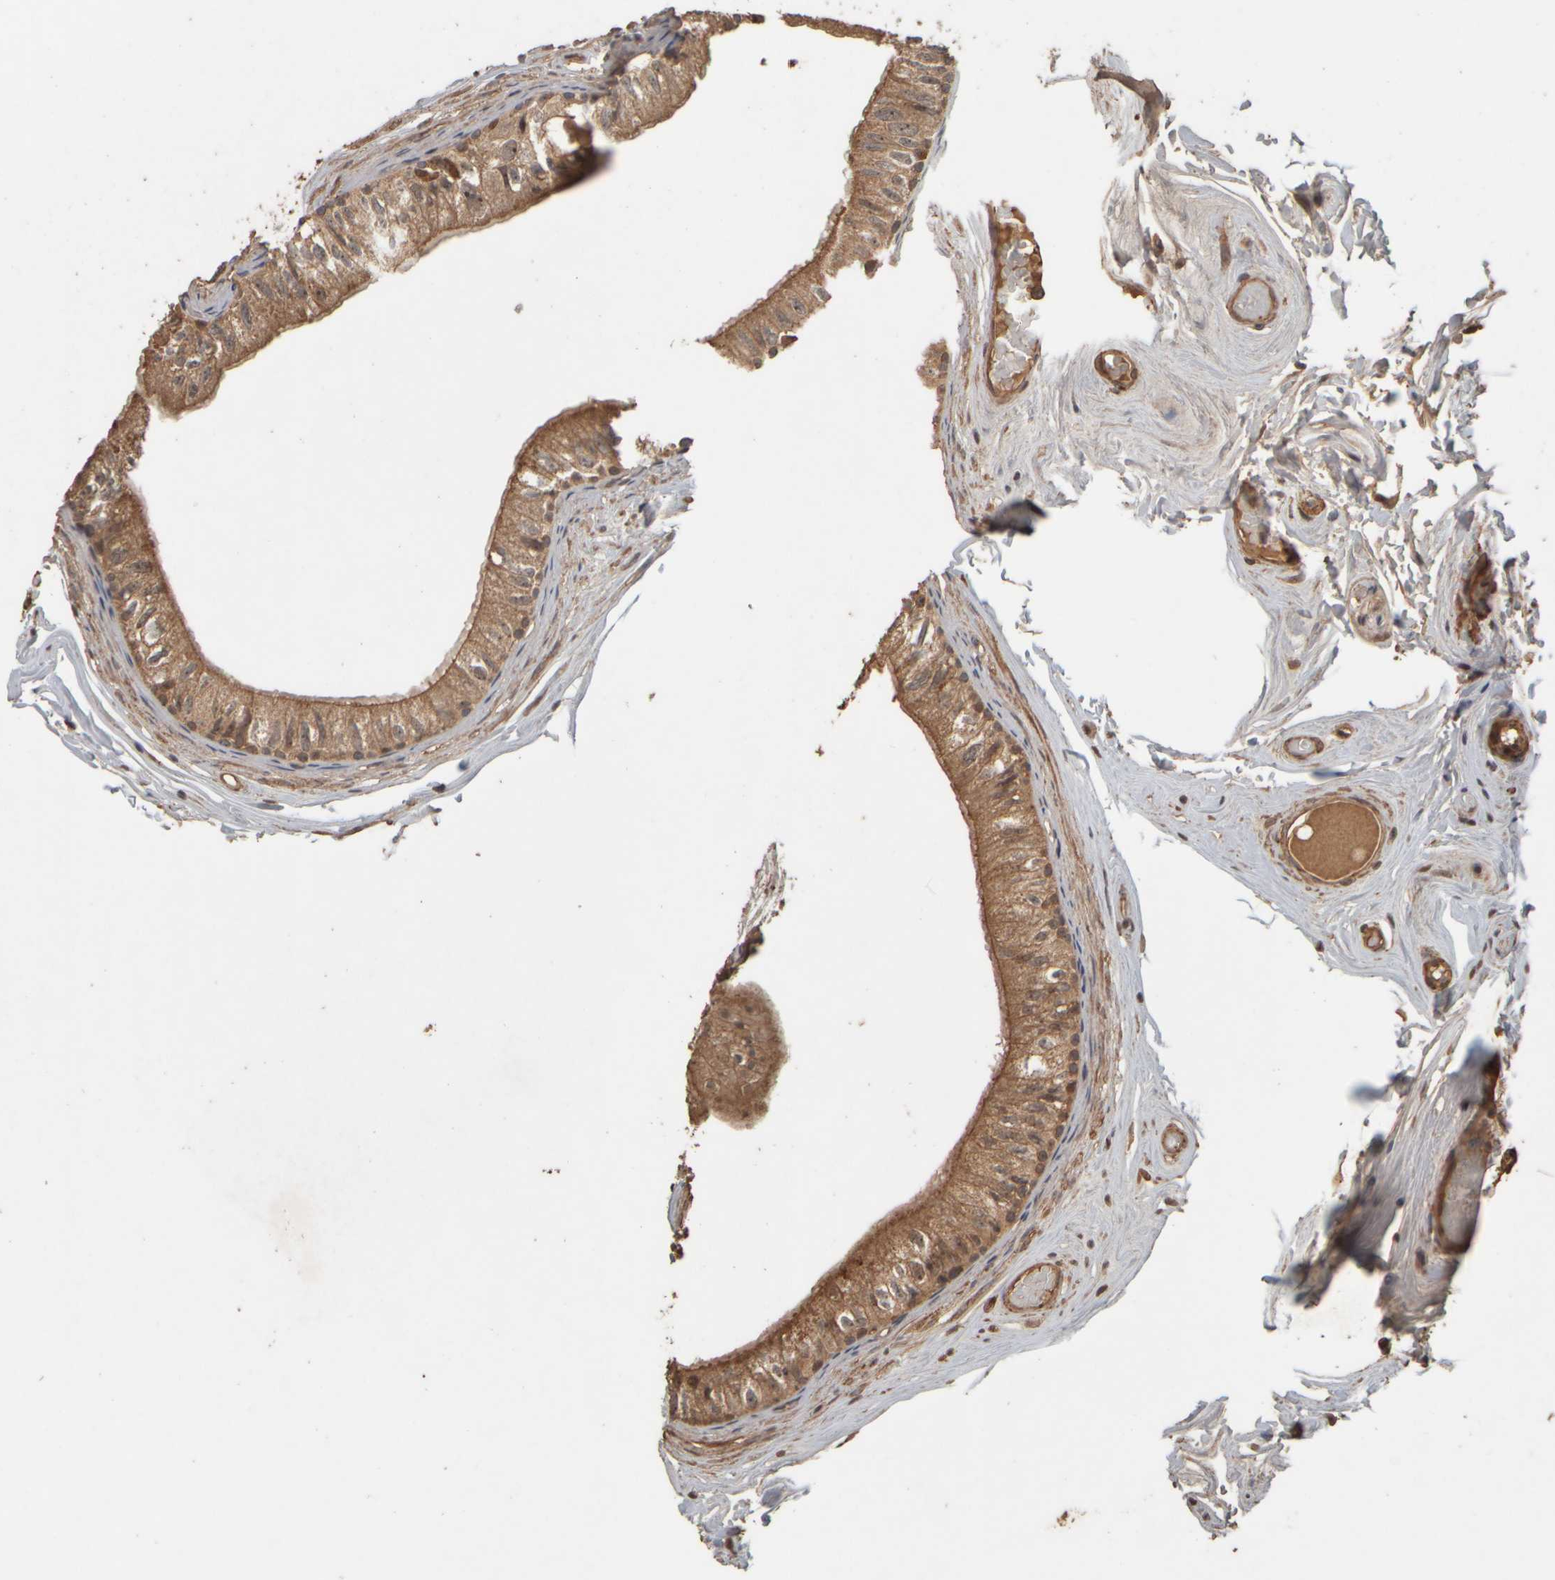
{"staining": {"intensity": "moderate", "quantity": ">75%", "location": "cytoplasmic/membranous,nuclear"}, "tissue": "epididymis", "cell_type": "Glandular cells", "image_type": "normal", "snomed": [{"axis": "morphology", "description": "Normal tissue, NOS"}, {"axis": "topography", "description": "Epididymis"}], "caption": "Epididymis was stained to show a protein in brown. There is medium levels of moderate cytoplasmic/membranous,nuclear positivity in approximately >75% of glandular cells. (Stains: DAB in brown, nuclei in blue, Microscopy: brightfield microscopy at high magnification).", "gene": "SPHK1", "patient": {"sex": "male", "age": 79}}